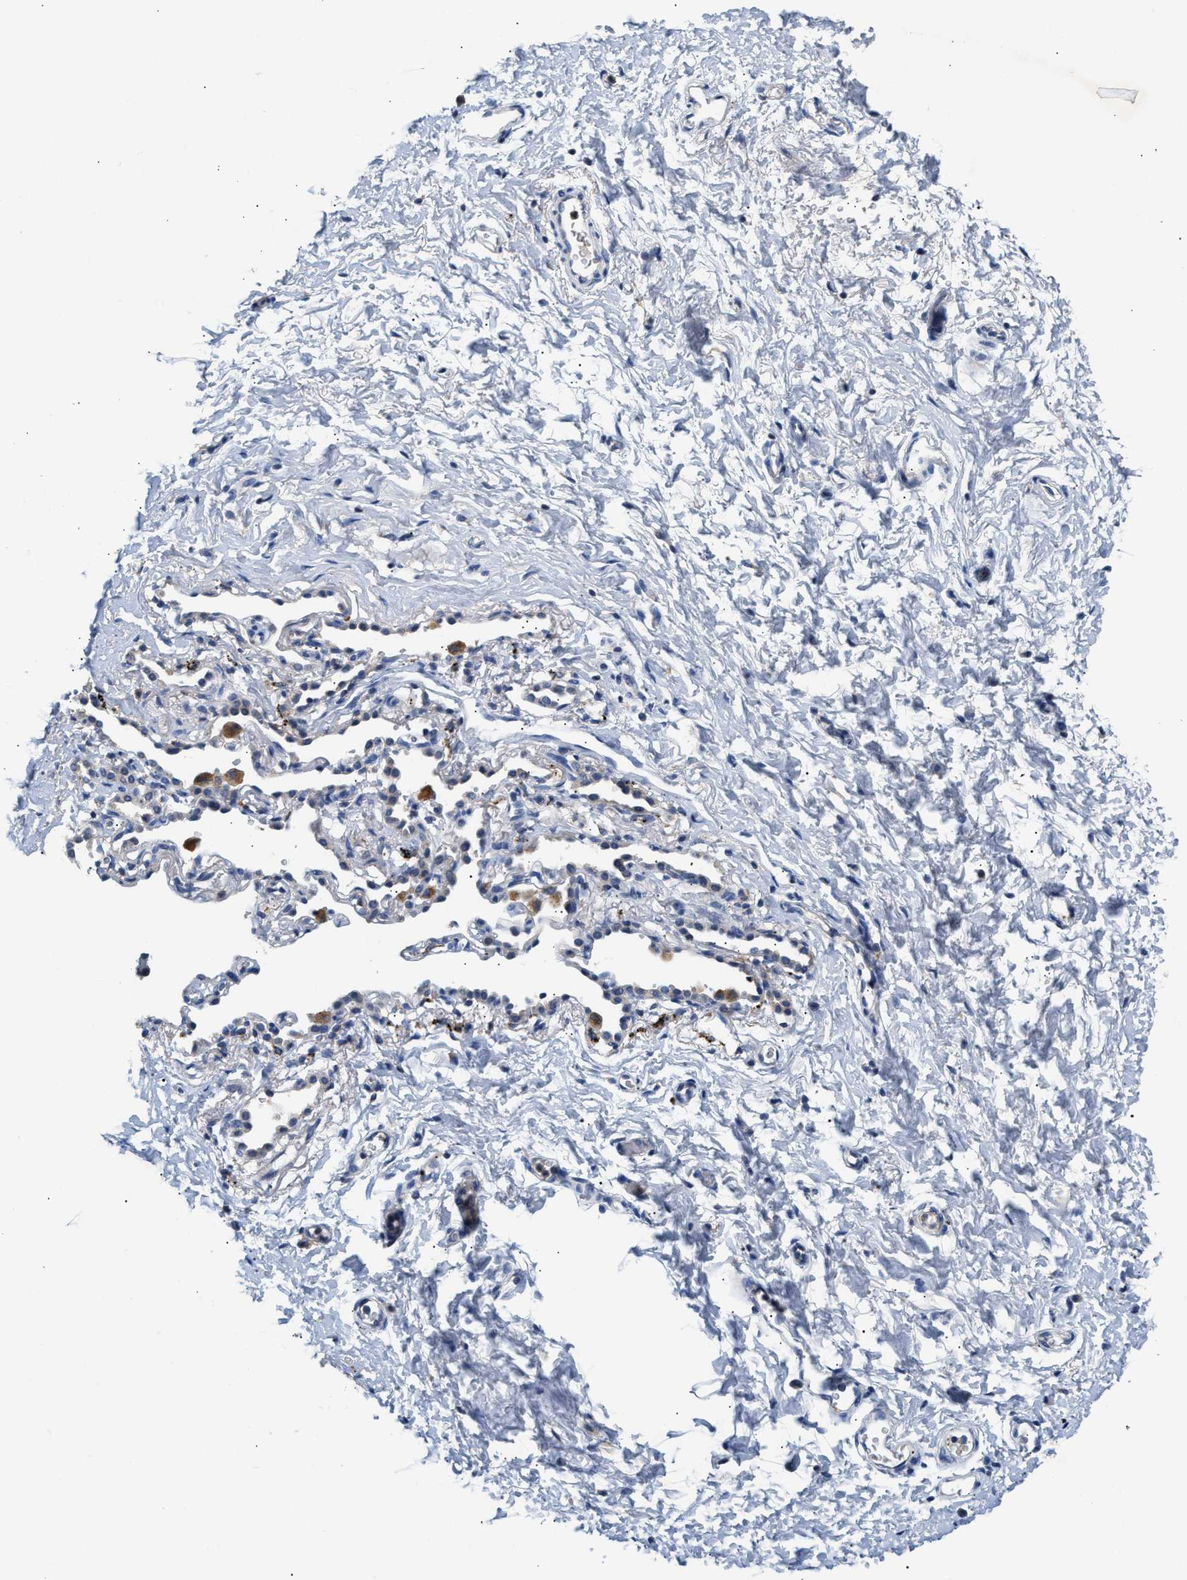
{"staining": {"intensity": "negative", "quantity": "none", "location": "none"}, "tissue": "adipose tissue", "cell_type": "Adipocytes", "image_type": "normal", "snomed": [{"axis": "morphology", "description": "Normal tissue, NOS"}, {"axis": "topography", "description": "Cartilage tissue"}, {"axis": "topography", "description": "Bronchus"}], "caption": "Adipose tissue was stained to show a protein in brown. There is no significant staining in adipocytes.", "gene": "CCDC171", "patient": {"sex": "female", "age": 53}}